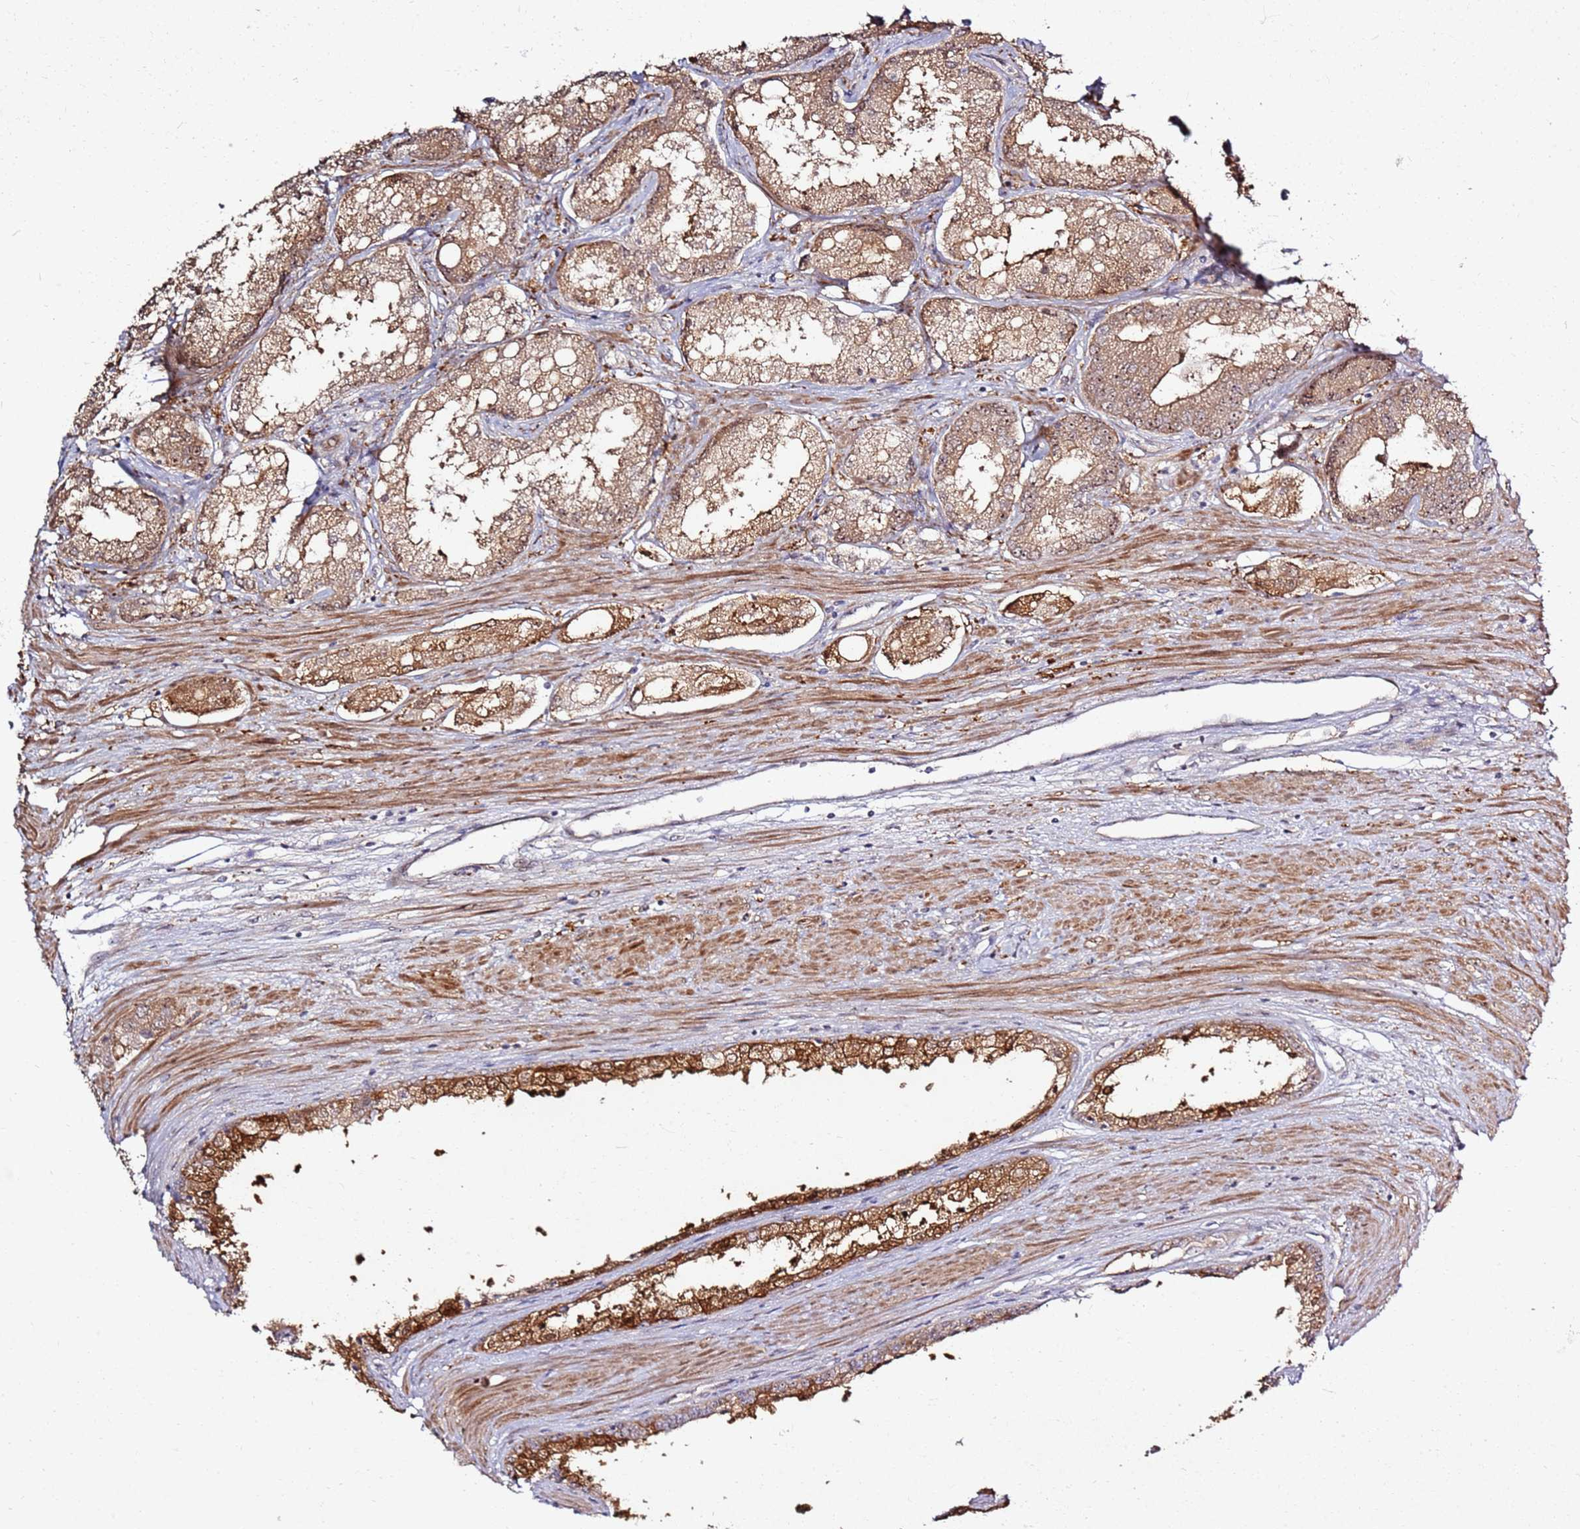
{"staining": {"intensity": "moderate", "quantity": ">75%", "location": "cytoplasmic/membranous,nuclear"}, "tissue": "prostate cancer", "cell_type": "Tumor cells", "image_type": "cancer", "snomed": [{"axis": "morphology", "description": "Adenocarcinoma, Low grade"}, {"axis": "topography", "description": "Prostate"}], "caption": "Brown immunohistochemical staining in low-grade adenocarcinoma (prostate) shows moderate cytoplasmic/membranous and nuclear staining in approximately >75% of tumor cells.", "gene": "CNPY1", "patient": {"sex": "male", "age": 68}}